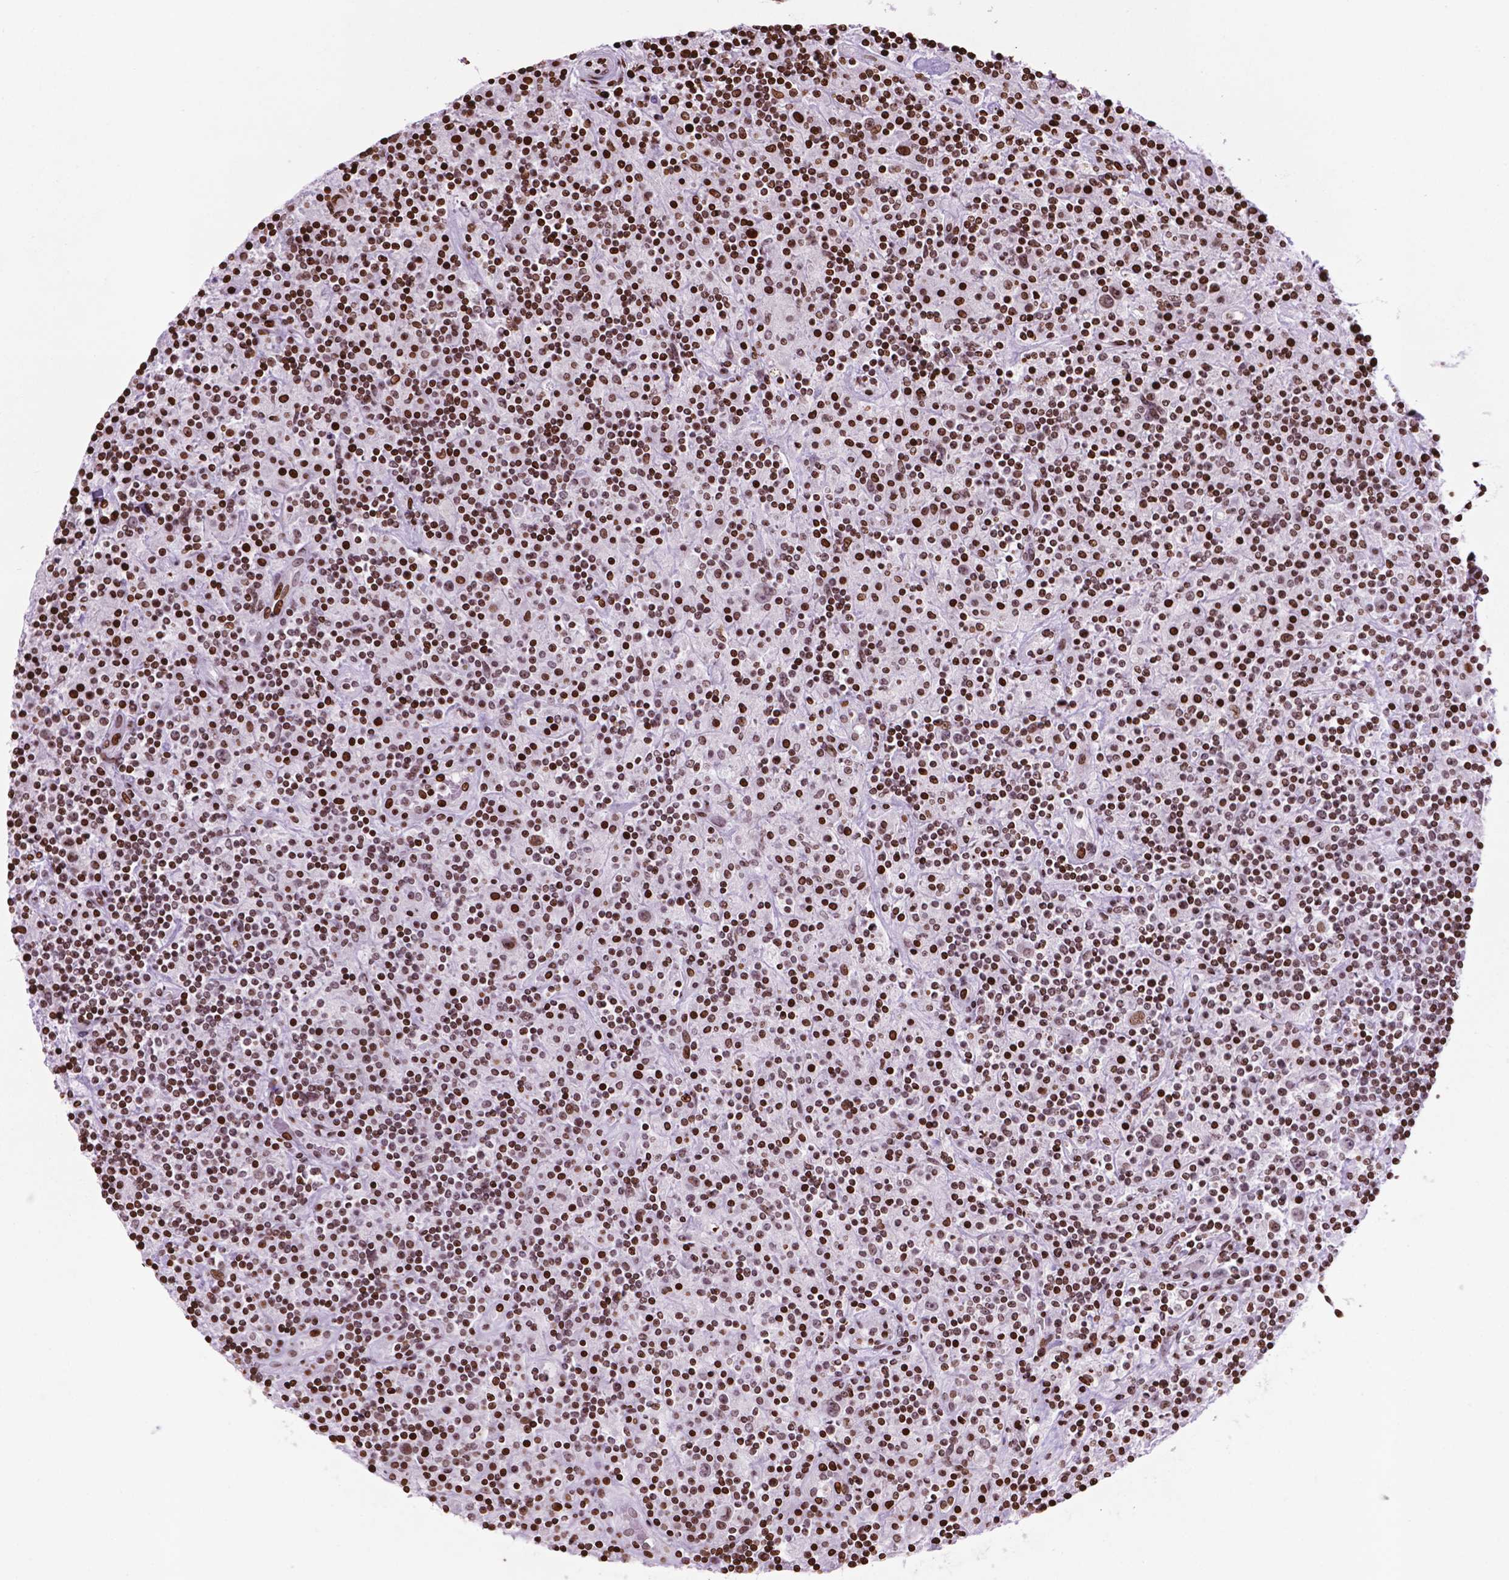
{"staining": {"intensity": "negative", "quantity": "none", "location": "none"}, "tissue": "lymphoma", "cell_type": "Tumor cells", "image_type": "cancer", "snomed": [{"axis": "morphology", "description": "Hodgkin's disease, NOS"}, {"axis": "topography", "description": "Lymph node"}], "caption": "Tumor cells show no significant protein positivity in lymphoma.", "gene": "TMEM250", "patient": {"sex": "male", "age": 70}}